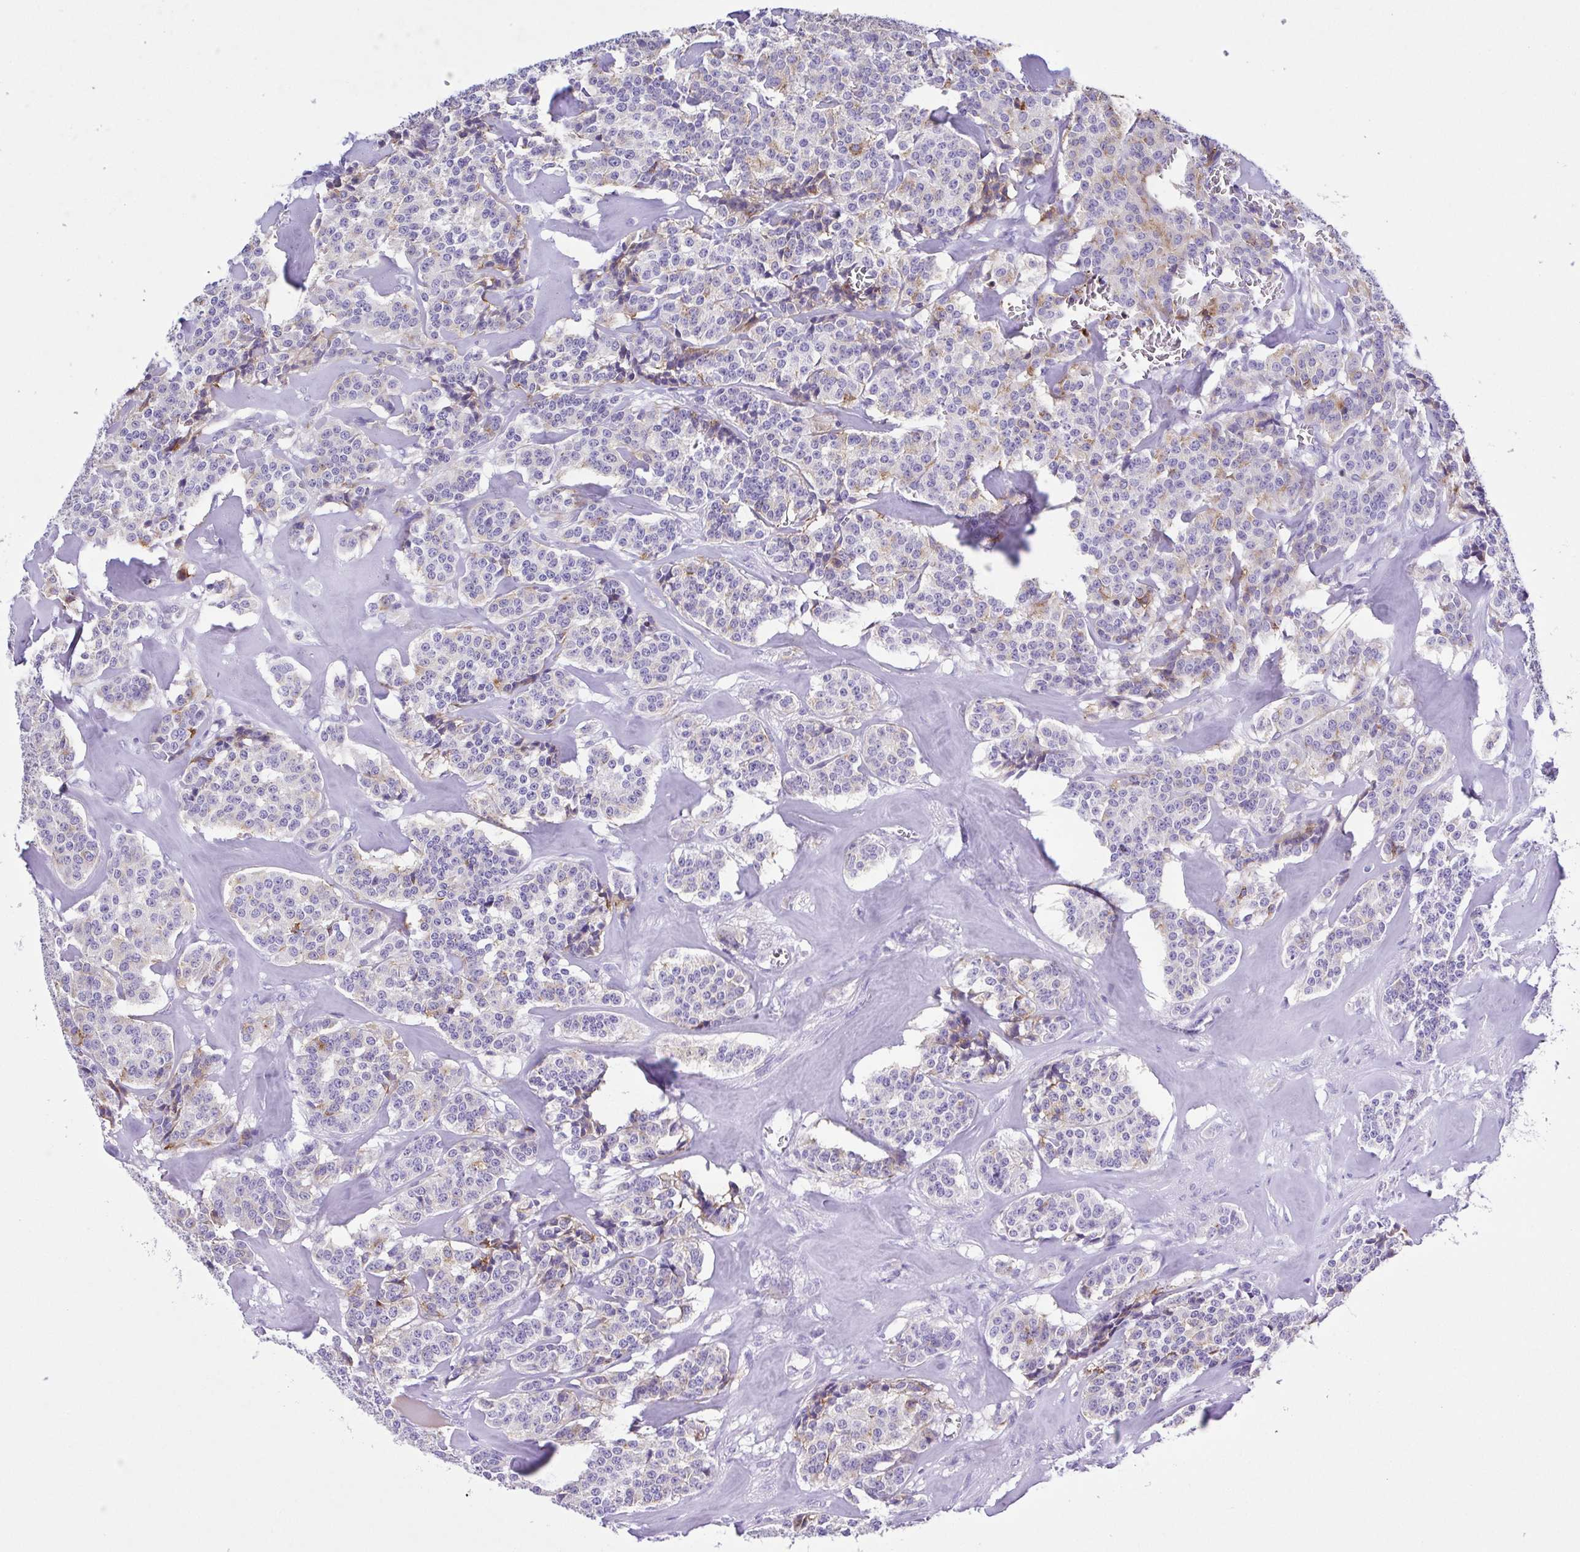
{"staining": {"intensity": "weak", "quantity": "<25%", "location": "cytoplasmic/membranous"}, "tissue": "carcinoid", "cell_type": "Tumor cells", "image_type": "cancer", "snomed": [{"axis": "morphology", "description": "Normal tissue, NOS"}, {"axis": "morphology", "description": "Carcinoid, malignant, NOS"}, {"axis": "topography", "description": "Lung"}], "caption": "Histopathology image shows no significant protein staining in tumor cells of carcinoid.", "gene": "A1BG", "patient": {"sex": "female", "age": 46}}